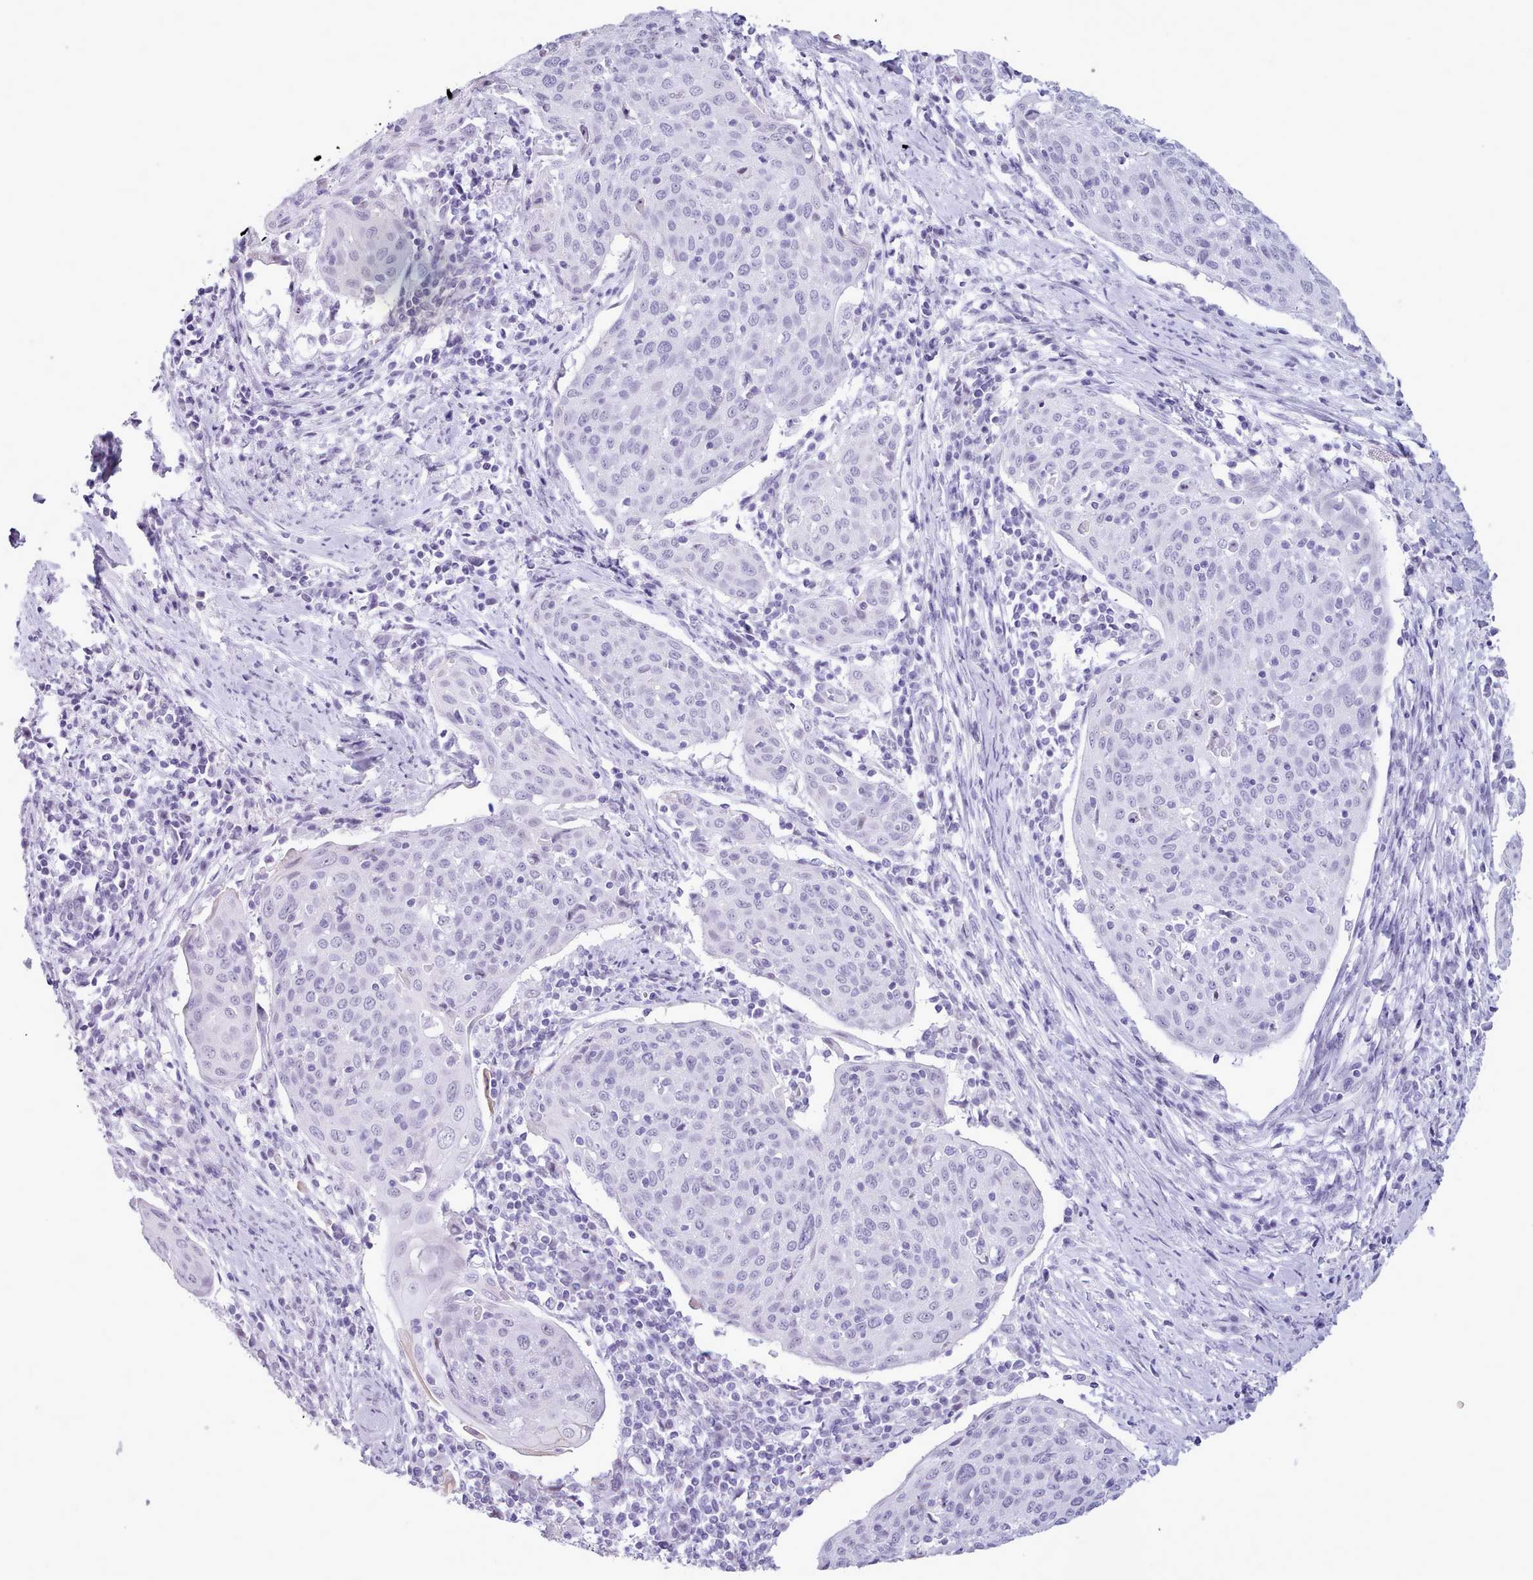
{"staining": {"intensity": "negative", "quantity": "none", "location": "none"}, "tissue": "cervical cancer", "cell_type": "Tumor cells", "image_type": "cancer", "snomed": [{"axis": "morphology", "description": "Squamous cell carcinoma, NOS"}, {"axis": "topography", "description": "Cervix"}], "caption": "Cervical squamous cell carcinoma was stained to show a protein in brown. There is no significant staining in tumor cells.", "gene": "FBXO48", "patient": {"sex": "female", "age": 67}}